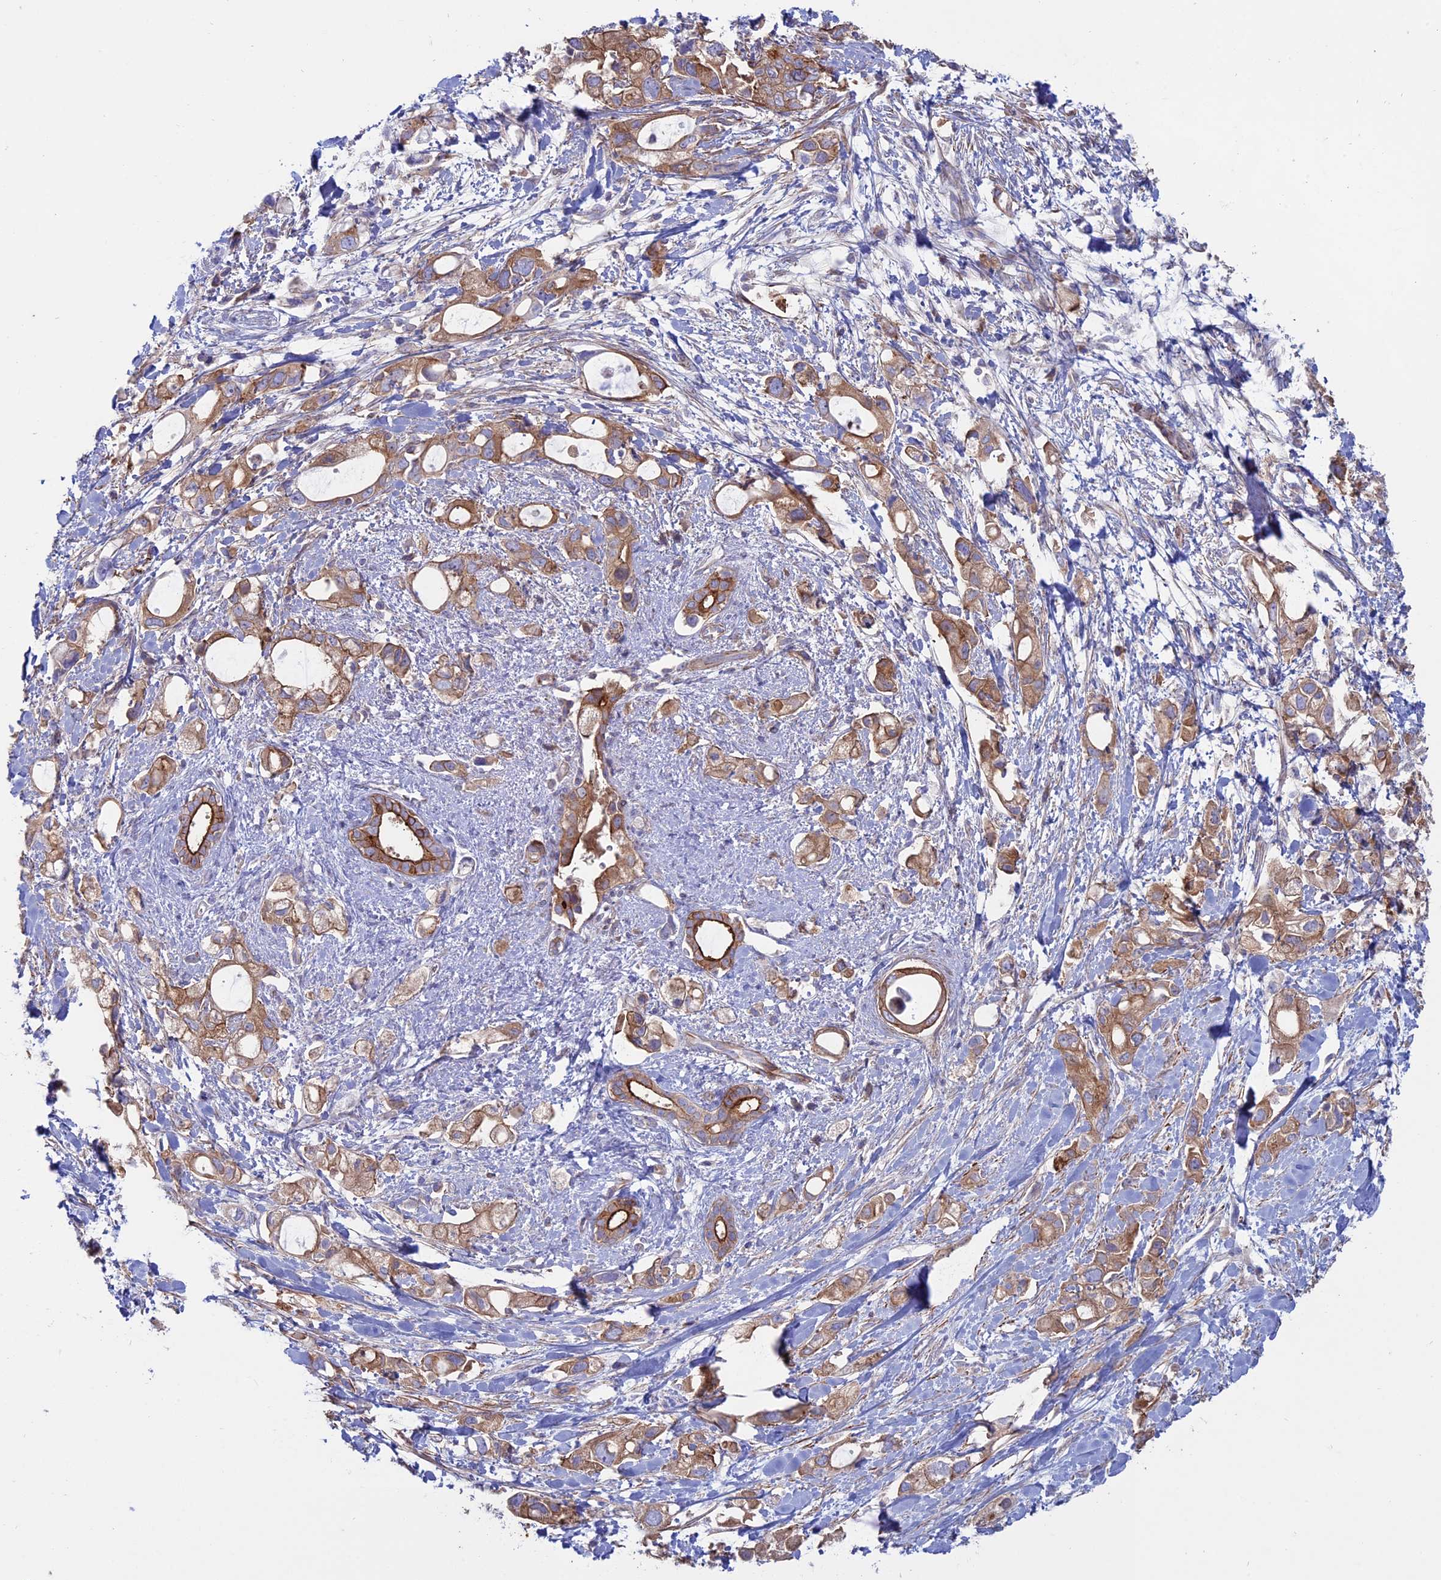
{"staining": {"intensity": "strong", "quantity": "25%-75%", "location": "cytoplasmic/membranous"}, "tissue": "pancreatic cancer", "cell_type": "Tumor cells", "image_type": "cancer", "snomed": [{"axis": "morphology", "description": "Adenocarcinoma, NOS"}, {"axis": "topography", "description": "Pancreas"}], "caption": "A photomicrograph showing strong cytoplasmic/membranous expression in approximately 25%-75% of tumor cells in pancreatic cancer, as visualized by brown immunohistochemical staining.", "gene": "MYO5B", "patient": {"sex": "female", "age": 56}}